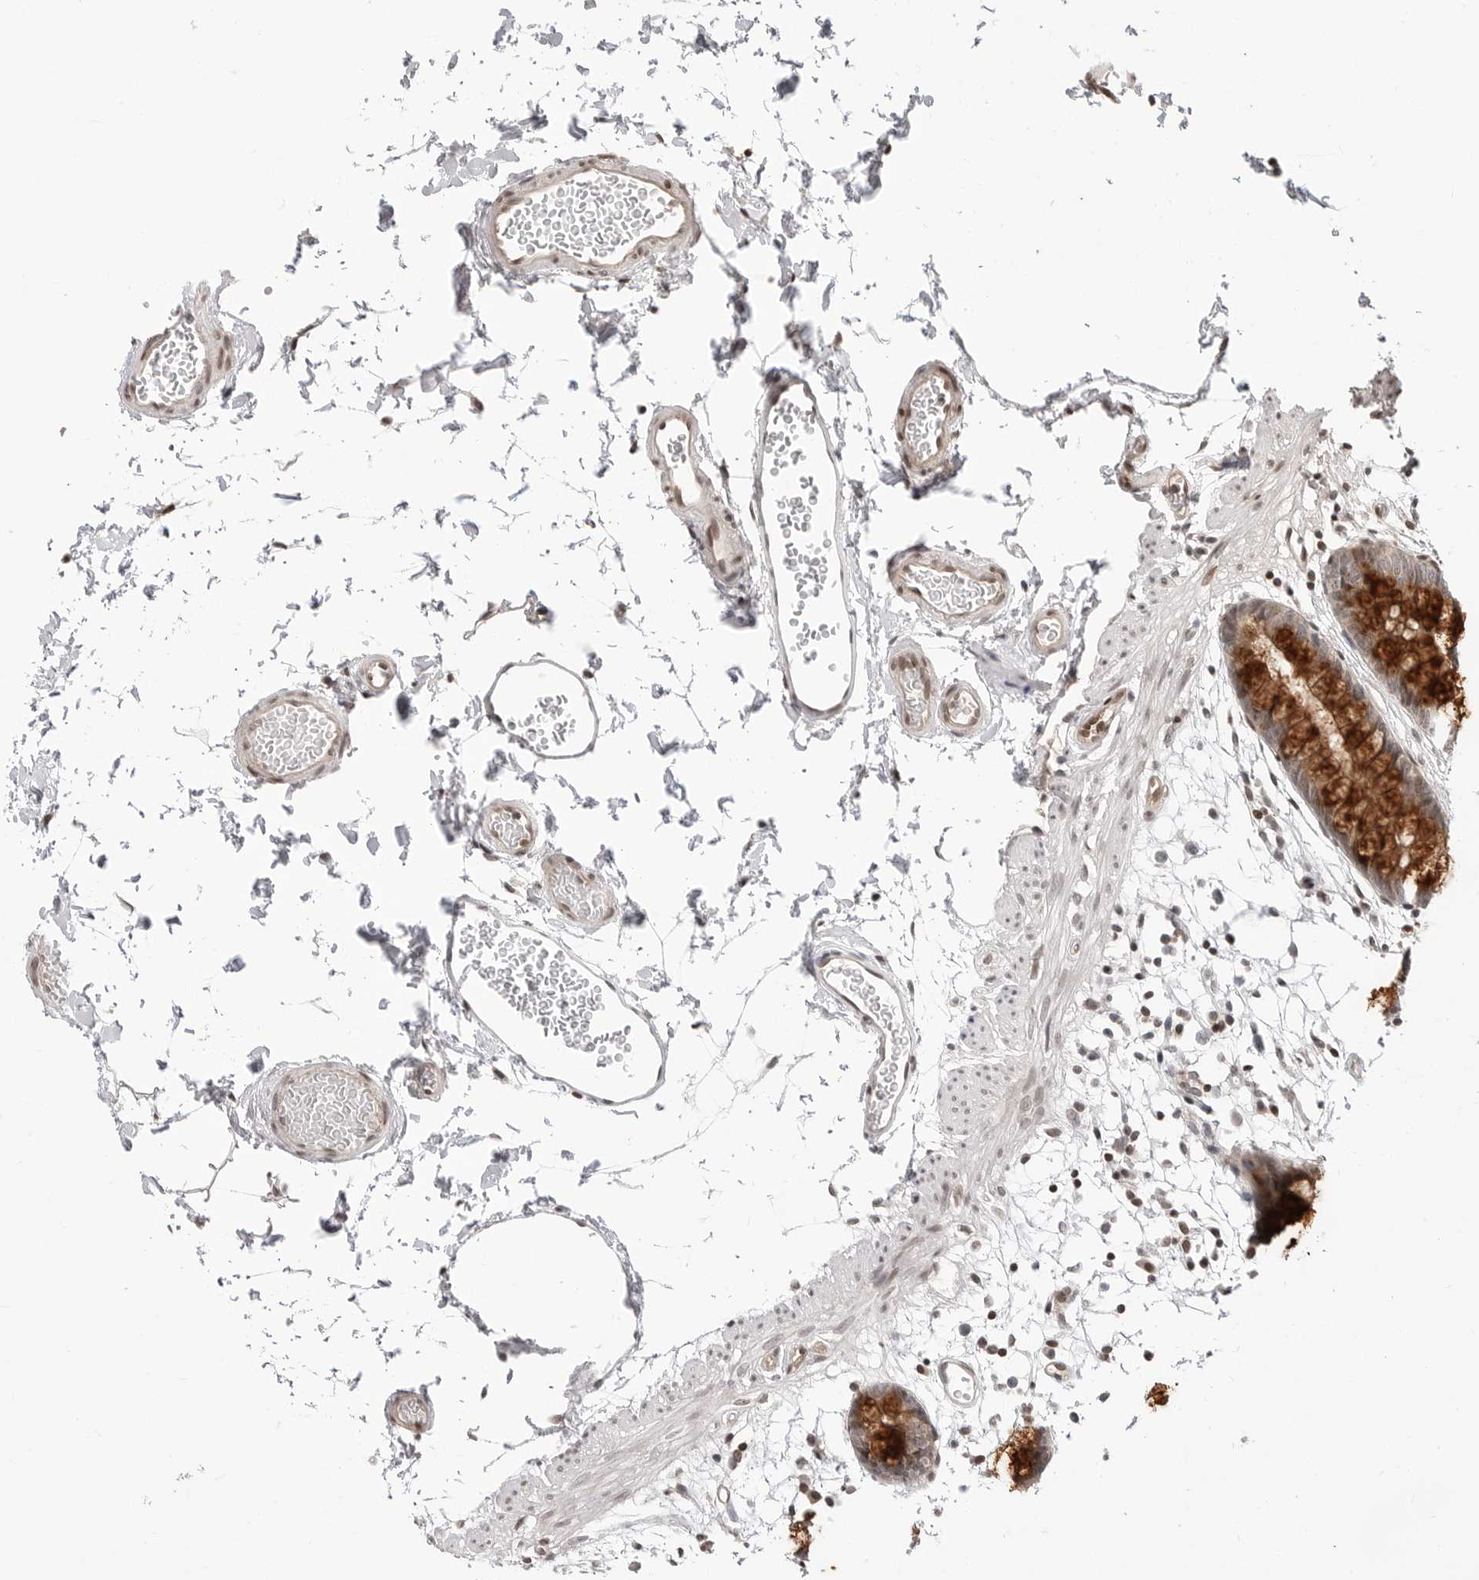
{"staining": {"intensity": "weak", "quantity": ">75%", "location": "nuclear"}, "tissue": "colon", "cell_type": "Endothelial cells", "image_type": "normal", "snomed": [{"axis": "morphology", "description": "Normal tissue, NOS"}, {"axis": "topography", "description": "Colon"}], "caption": "Protein staining of normal colon displays weak nuclear staining in about >75% of endothelial cells.", "gene": "C8orf33", "patient": {"sex": "male", "age": 56}}